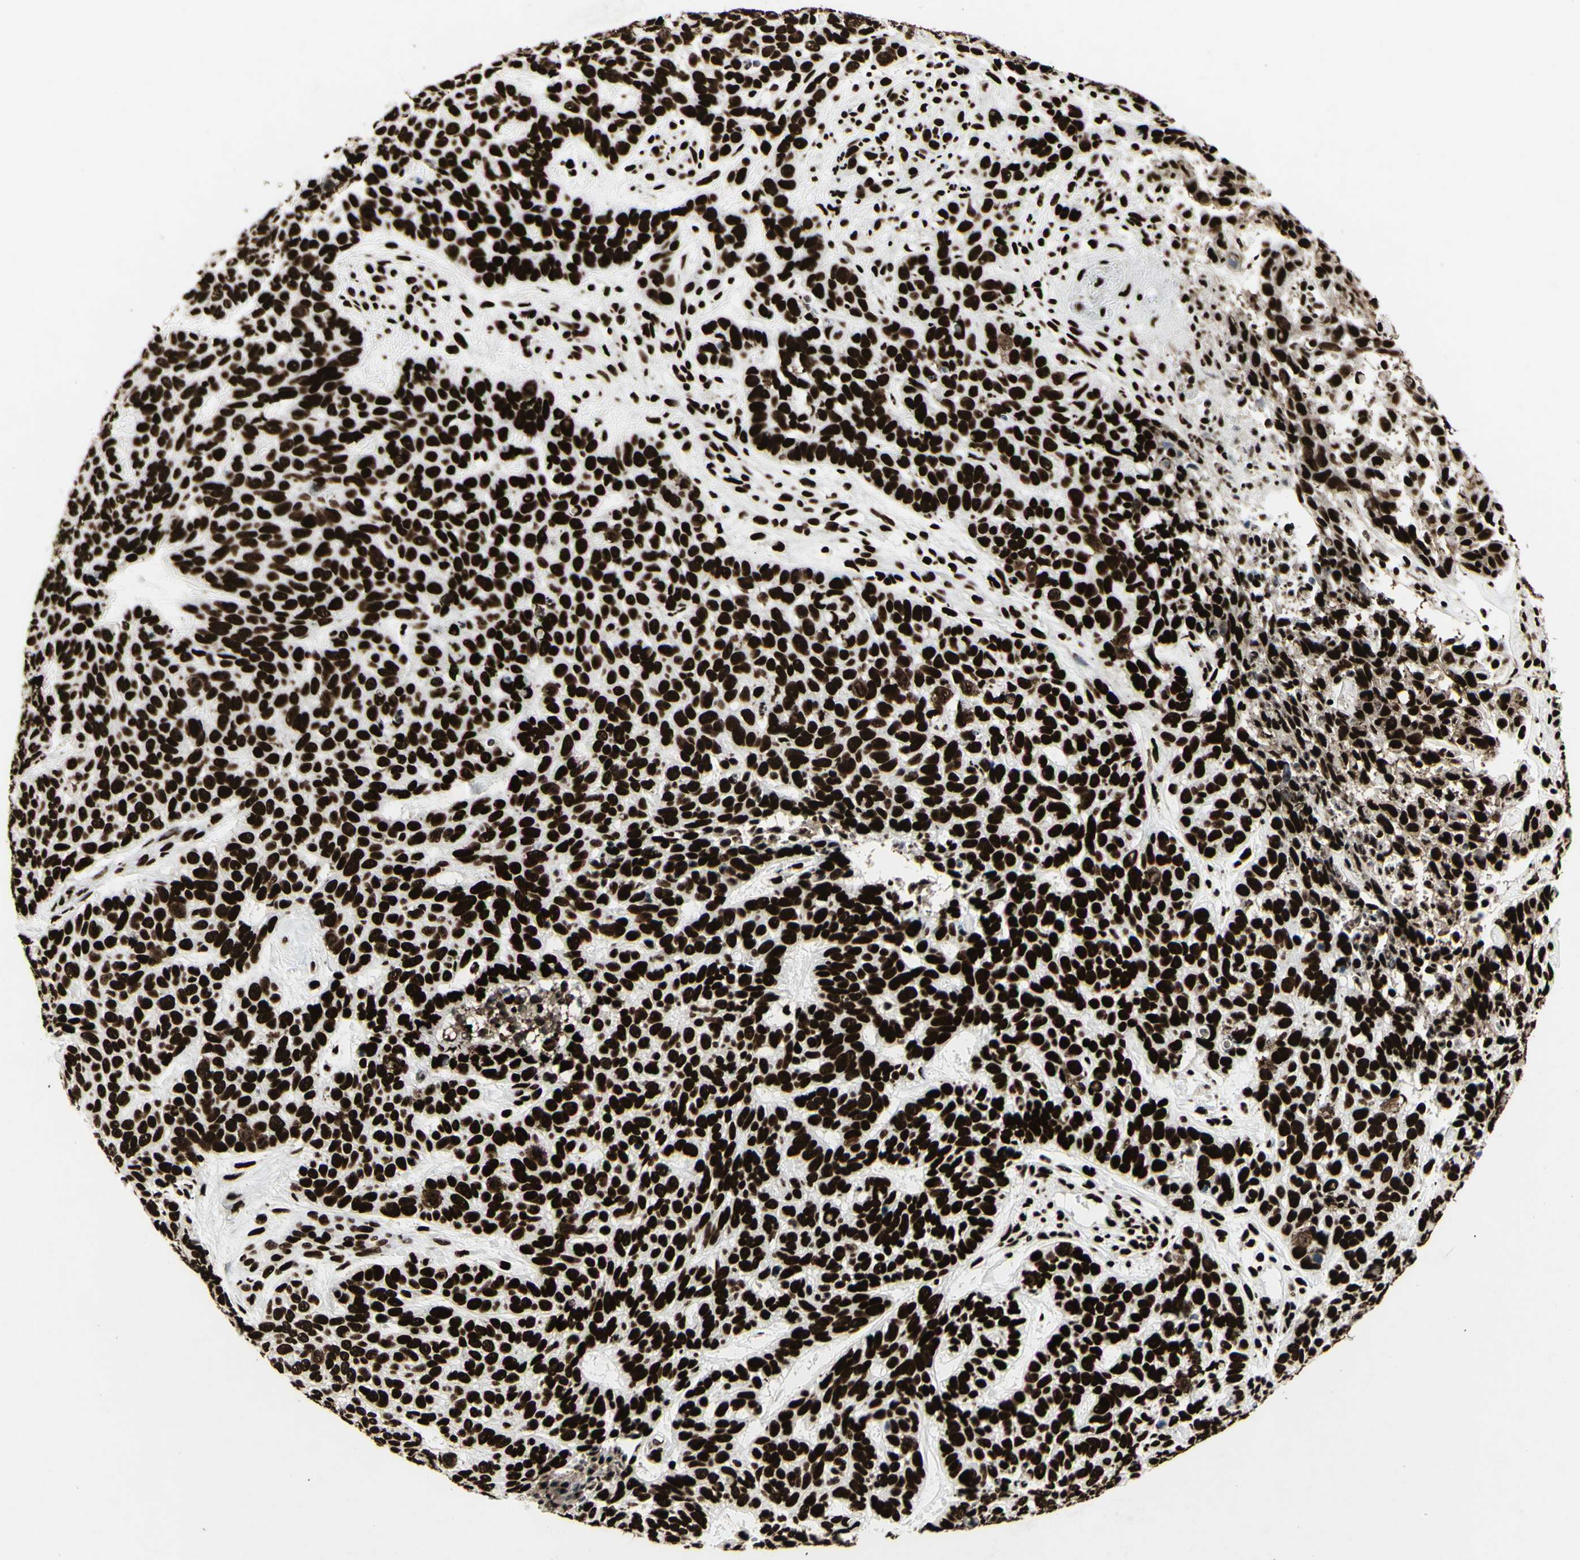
{"staining": {"intensity": "strong", "quantity": ">75%", "location": "nuclear"}, "tissue": "skin cancer", "cell_type": "Tumor cells", "image_type": "cancer", "snomed": [{"axis": "morphology", "description": "Basal cell carcinoma"}, {"axis": "topography", "description": "Skin"}], "caption": "The image shows immunohistochemical staining of basal cell carcinoma (skin). There is strong nuclear expression is appreciated in approximately >75% of tumor cells.", "gene": "U2AF2", "patient": {"sex": "male", "age": 87}}